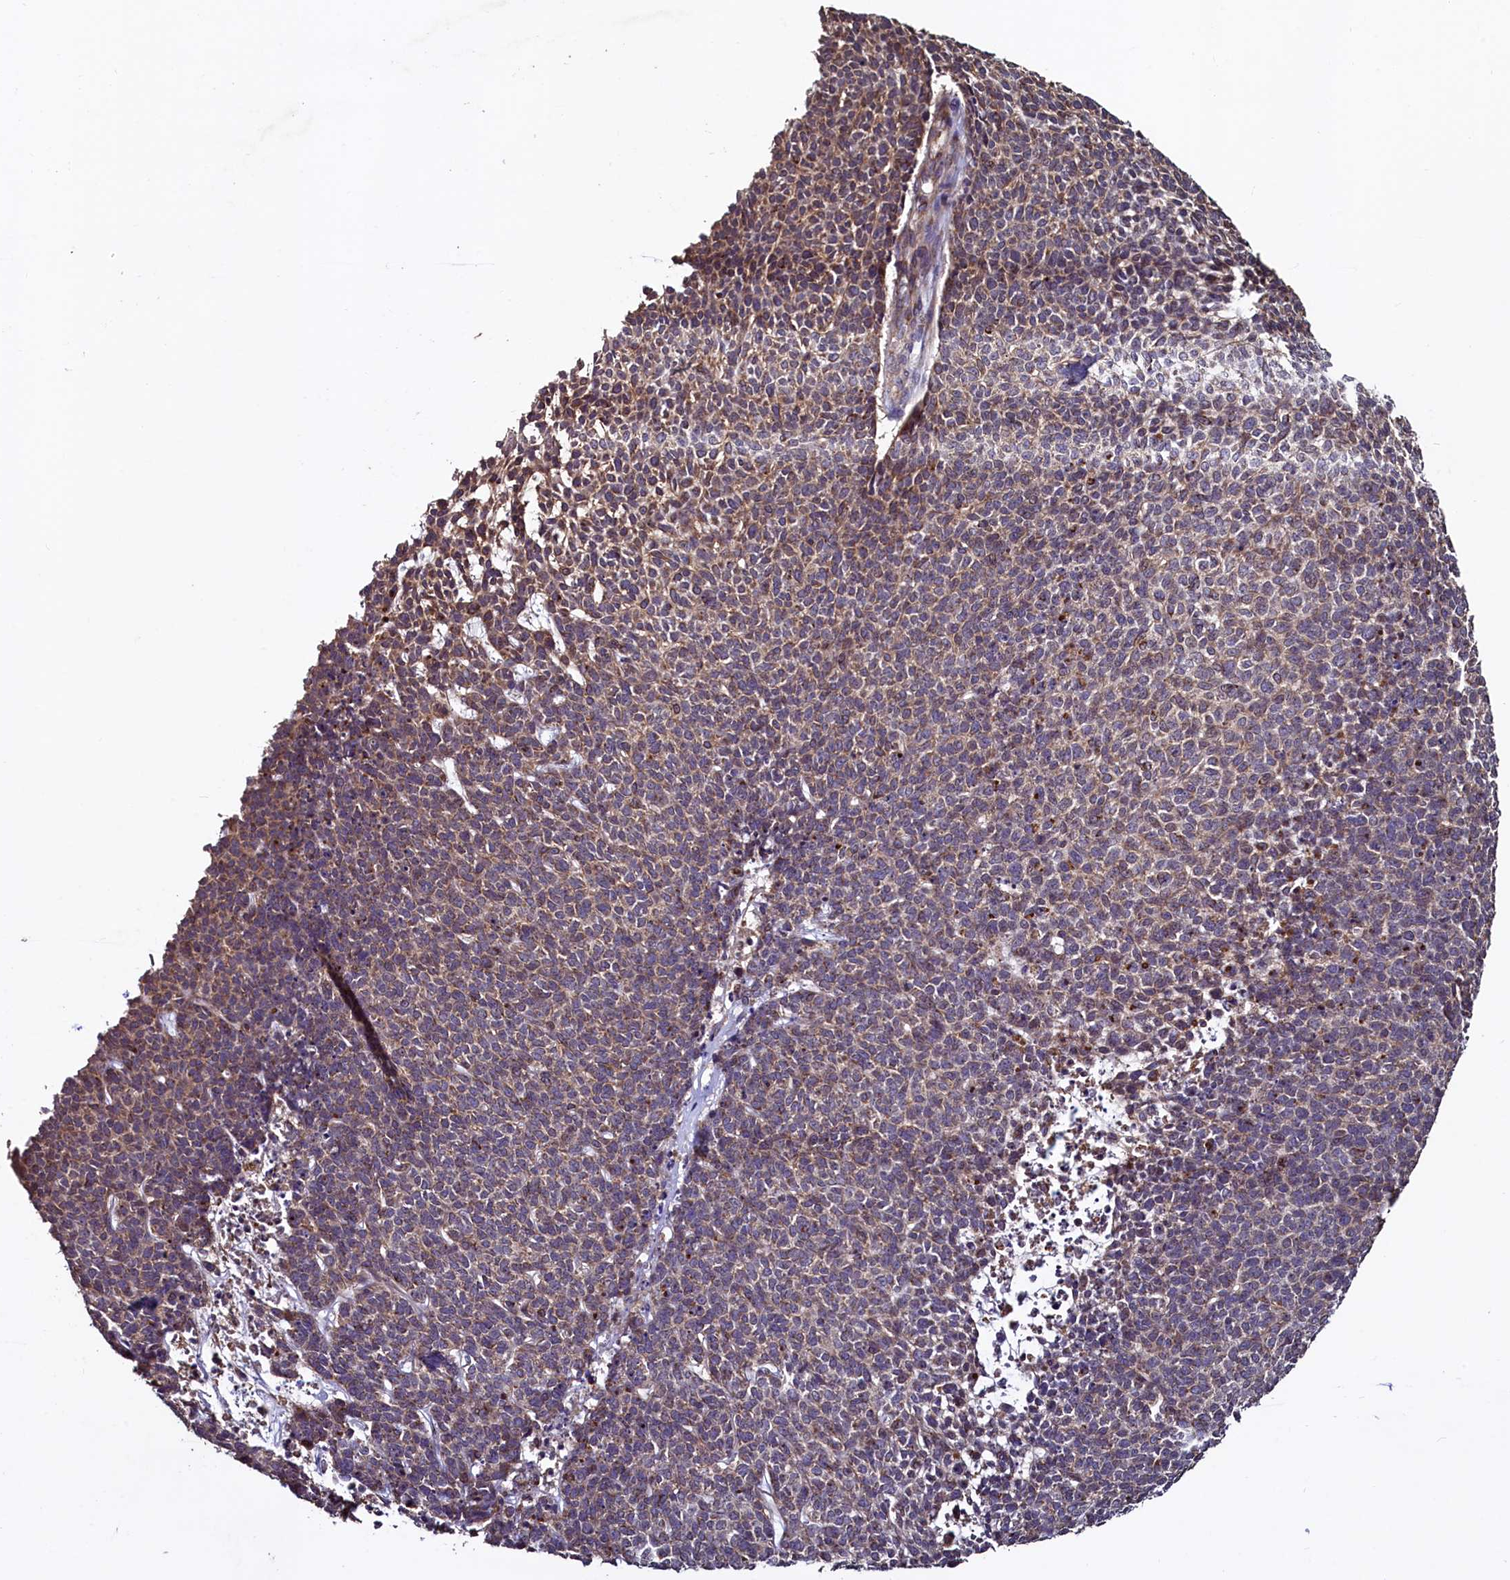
{"staining": {"intensity": "weak", "quantity": "<25%", "location": "cytoplasmic/membranous"}, "tissue": "skin cancer", "cell_type": "Tumor cells", "image_type": "cancer", "snomed": [{"axis": "morphology", "description": "Basal cell carcinoma"}, {"axis": "topography", "description": "Skin"}], "caption": "Skin cancer (basal cell carcinoma) stained for a protein using immunohistochemistry (IHC) displays no staining tumor cells.", "gene": "RBFA", "patient": {"sex": "female", "age": 84}}